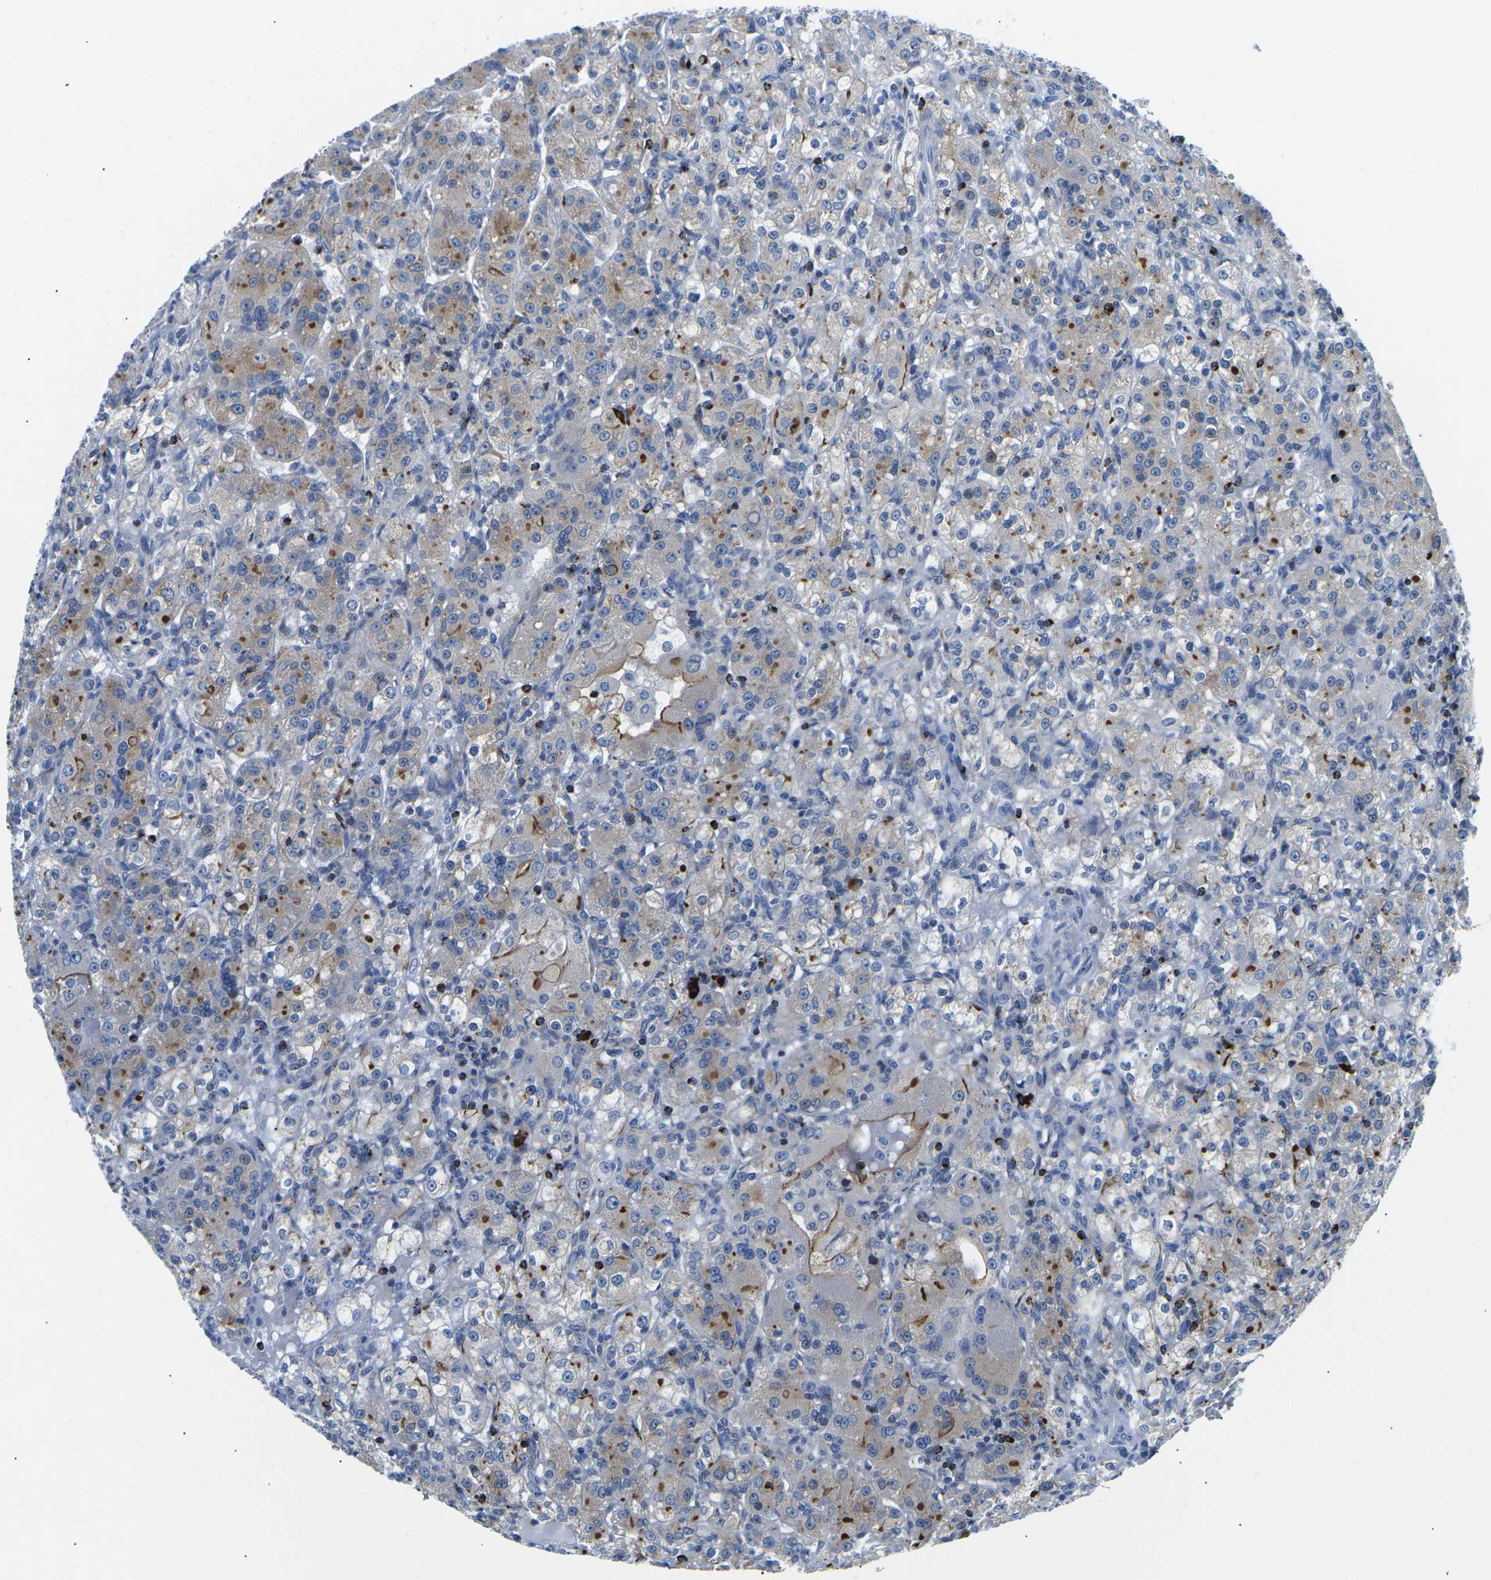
{"staining": {"intensity": "moderate", "quantity": "25%-75%", "location": "cytoplasmic/membranous"}, "tissue": "renal cancer", "cell_type": "Tumor cells", "image_type": "cancer", "snomed": [{"axis": "morphology", "description": "Normal tissue, NOS"}, {"axis": "morphology", "description": "Adenocarcinoma, NOS"}, {"axis": "topography", "description": "Kidney"}], "caption": "Renal adenocarcinoma tissue demonstrates moderate cytoplasmic/membranous staining in about 25%-75% of tumor cells", "gene": "MC4R", "patient": {"sex": "male", "age": 61}}